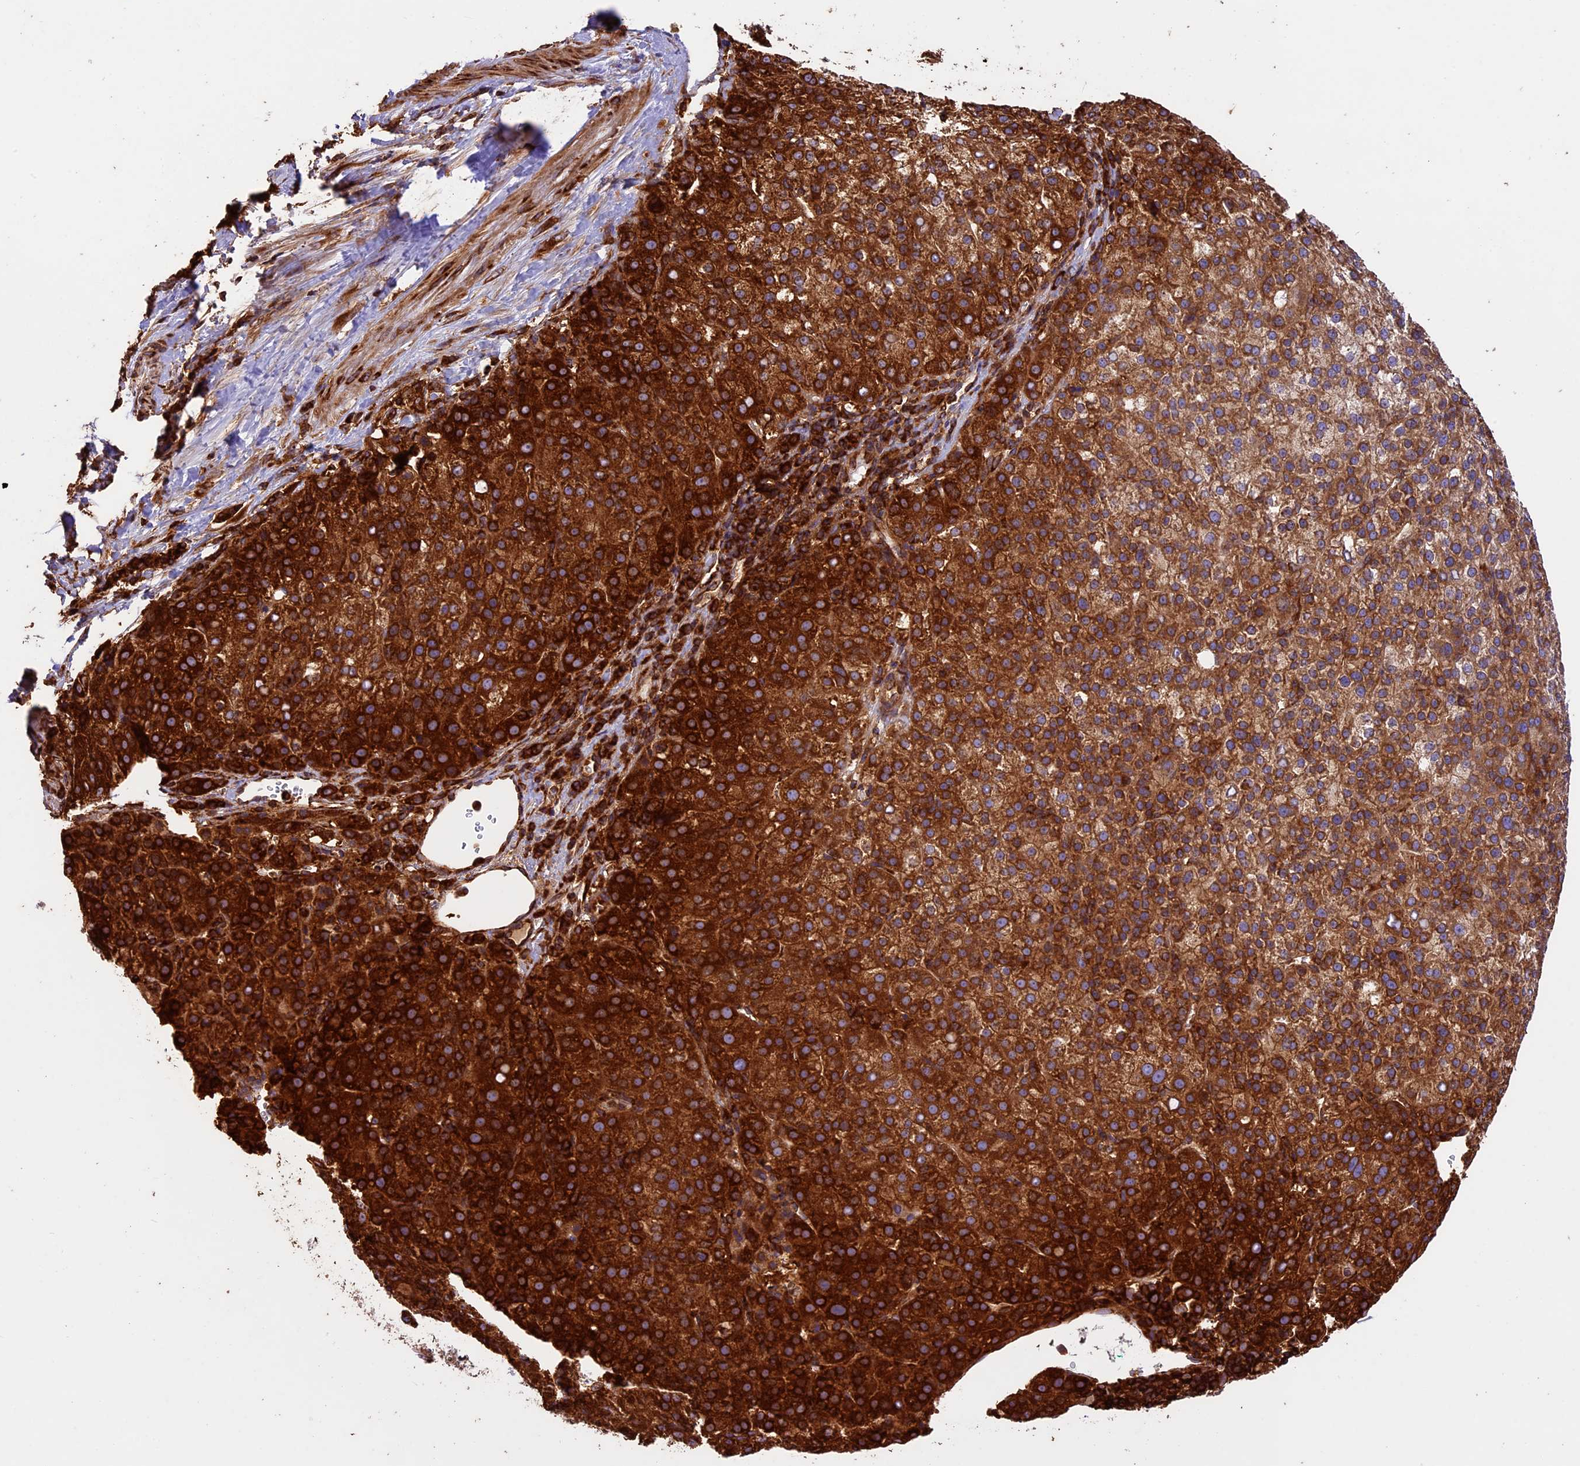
{"staining": {"intensity": "strong", "quantity": ">75%", "location": "cytoplasmic/membranous"}, "tissue": "liver cancer", "cell_type": "Tumor cells", "image_type": "cancer", "snomed": [{"axis": "morphology", "description": "Carcinoma, Hepatocellular, NOS"}, {"axis": "topography", "description": "Liver"}], "caption": "This photomicrograph reveals immunohistochemistry (IHC) staining of liver cancer, with high strong cytoplasmic/membranous positivity in approximately >75% of tumor cells.", "gene": "KARS1", "patient": {"sex": "female", "age": 58}}